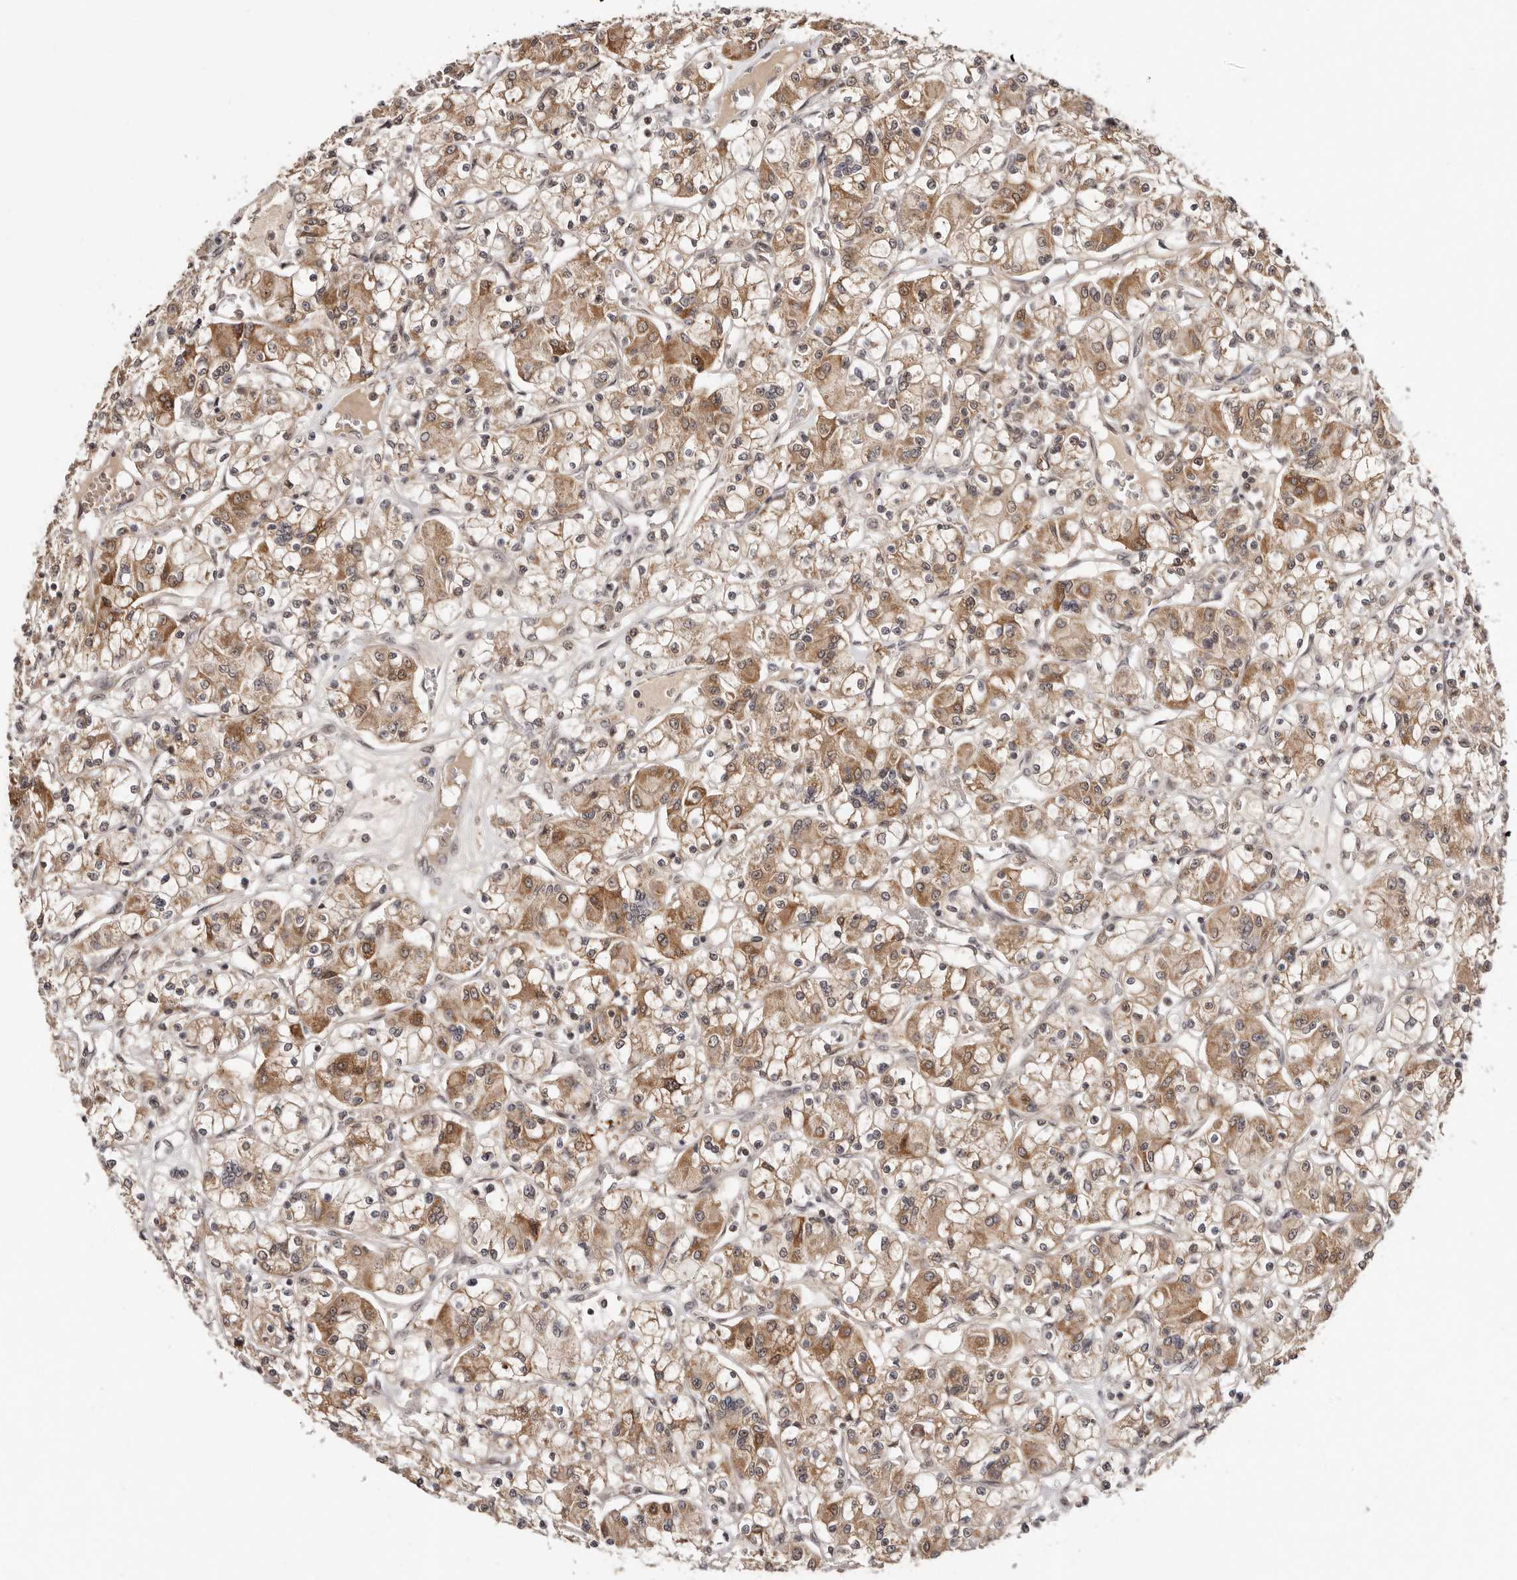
{"staining": {"intensity": "moderate", "quantity": ">75%", "location": "cytoplasmic/membranous"}, "tissue": "renal cancer", "cell_type": "Tumor cells", "image_type": "cancer", "snomed": [{"axis": "morphology", "description": "Adenocarcinoma, NOS"}, {"axis": "topography", "description": "Kidney"}], "caption": "Renal adenocarcinoma stained for a protein displays moderate cytoplasmic/membranous positivity in tumor cells. (brown staining indicates protein expression, while blue staining denotes nuclei).", "gene": "MED8", "patient": {"sex": "female", "age": 59}}